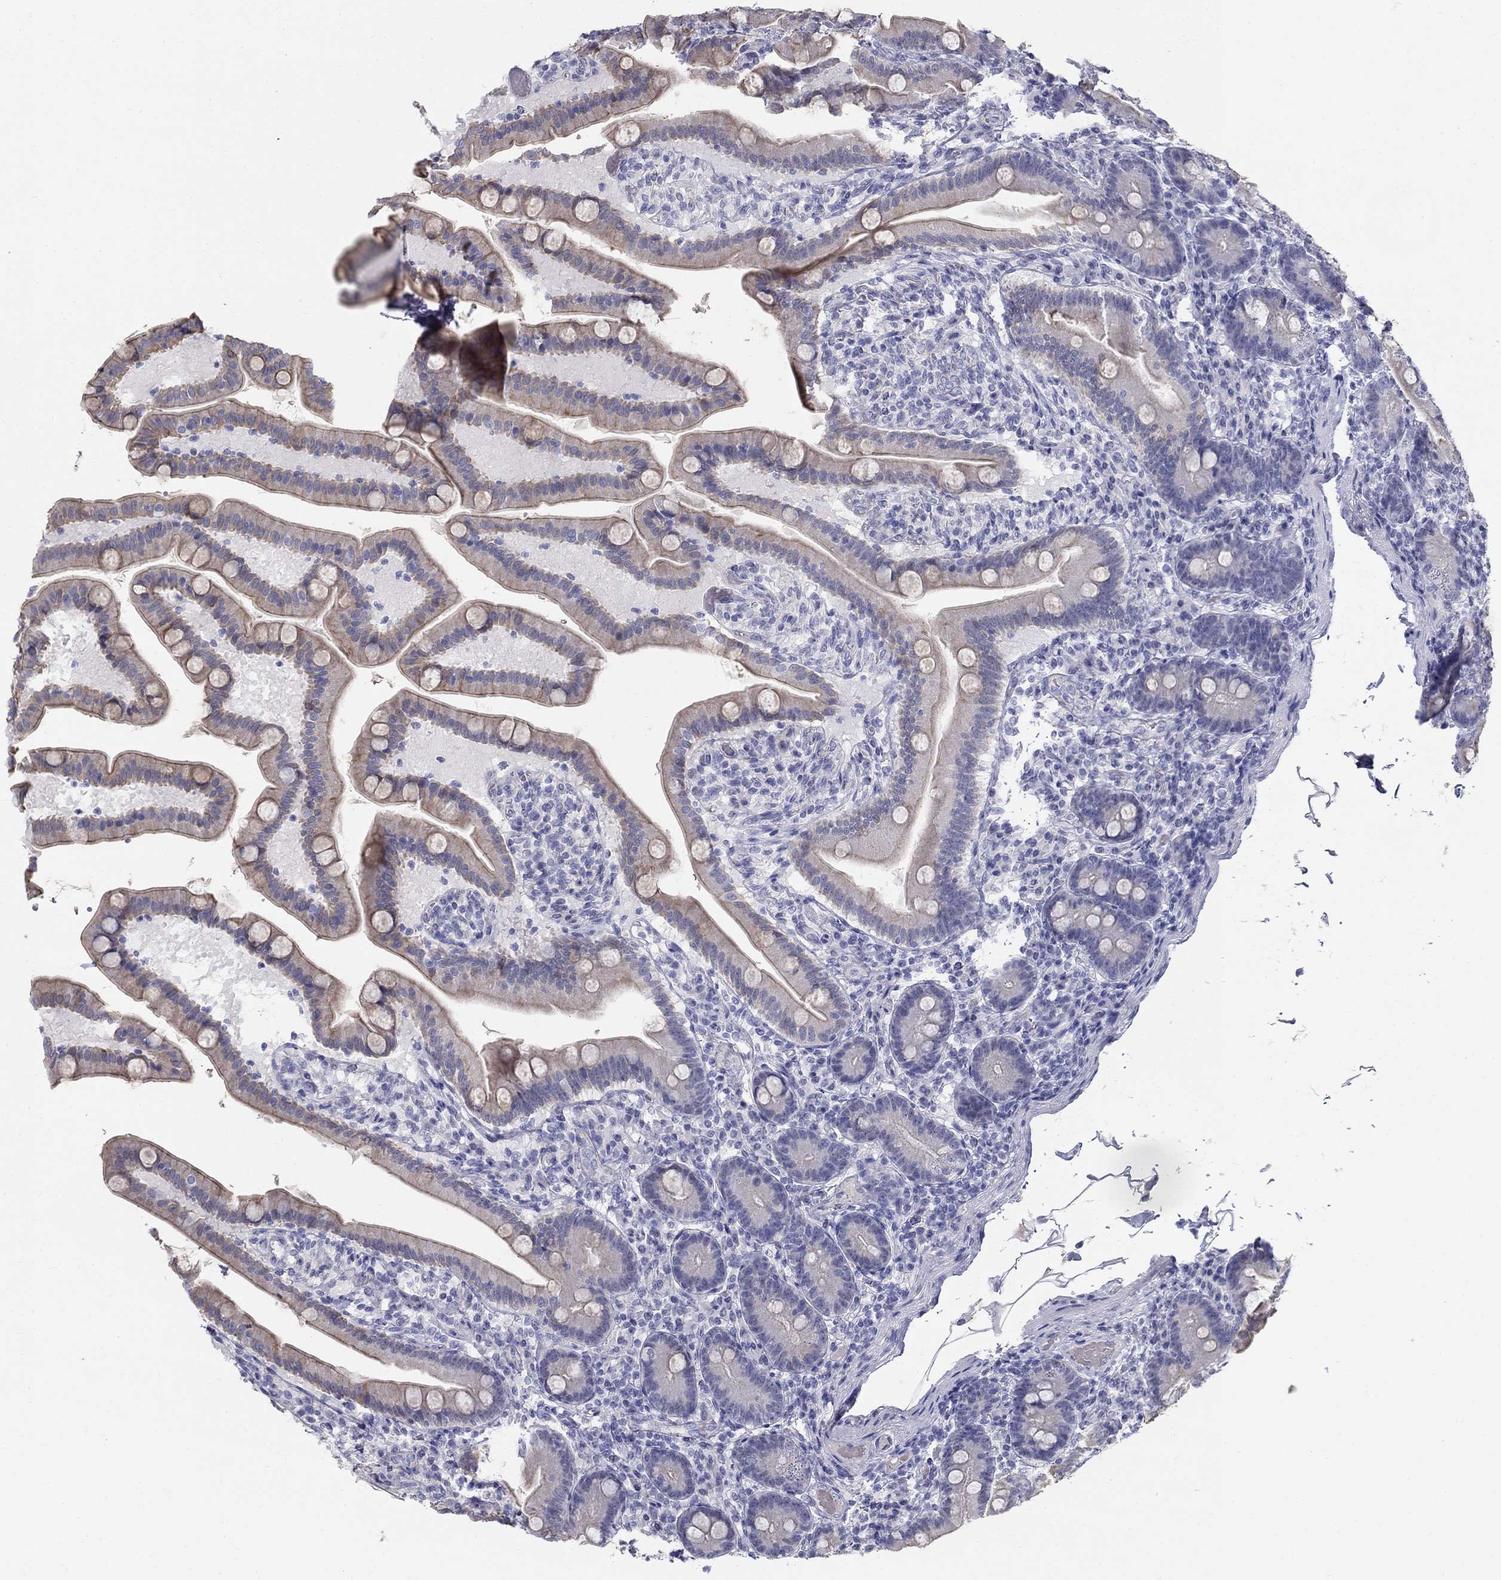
{"staining": {"intensity": "moderate", "quantity": "<25%", "location": "cytoplasmic/membranous"}, "tissue": "small intestine", "cell_type": "Glandular cells", "image_type": "normal", "snomed": [{"axis": "morphology", "description": "Normal tissue, NOS"}, {"axis": "topography", "description": "Small intestine"}], "caption": "Moderate cytoplasmic/membranous expression for a protein is identified in approximately <25% of glandular cells of unremarkable small intestine using immunohistochemistry (IHC).", "gene": "ENSG00000290147", "patient": {"sex": "male", "age": 66}}